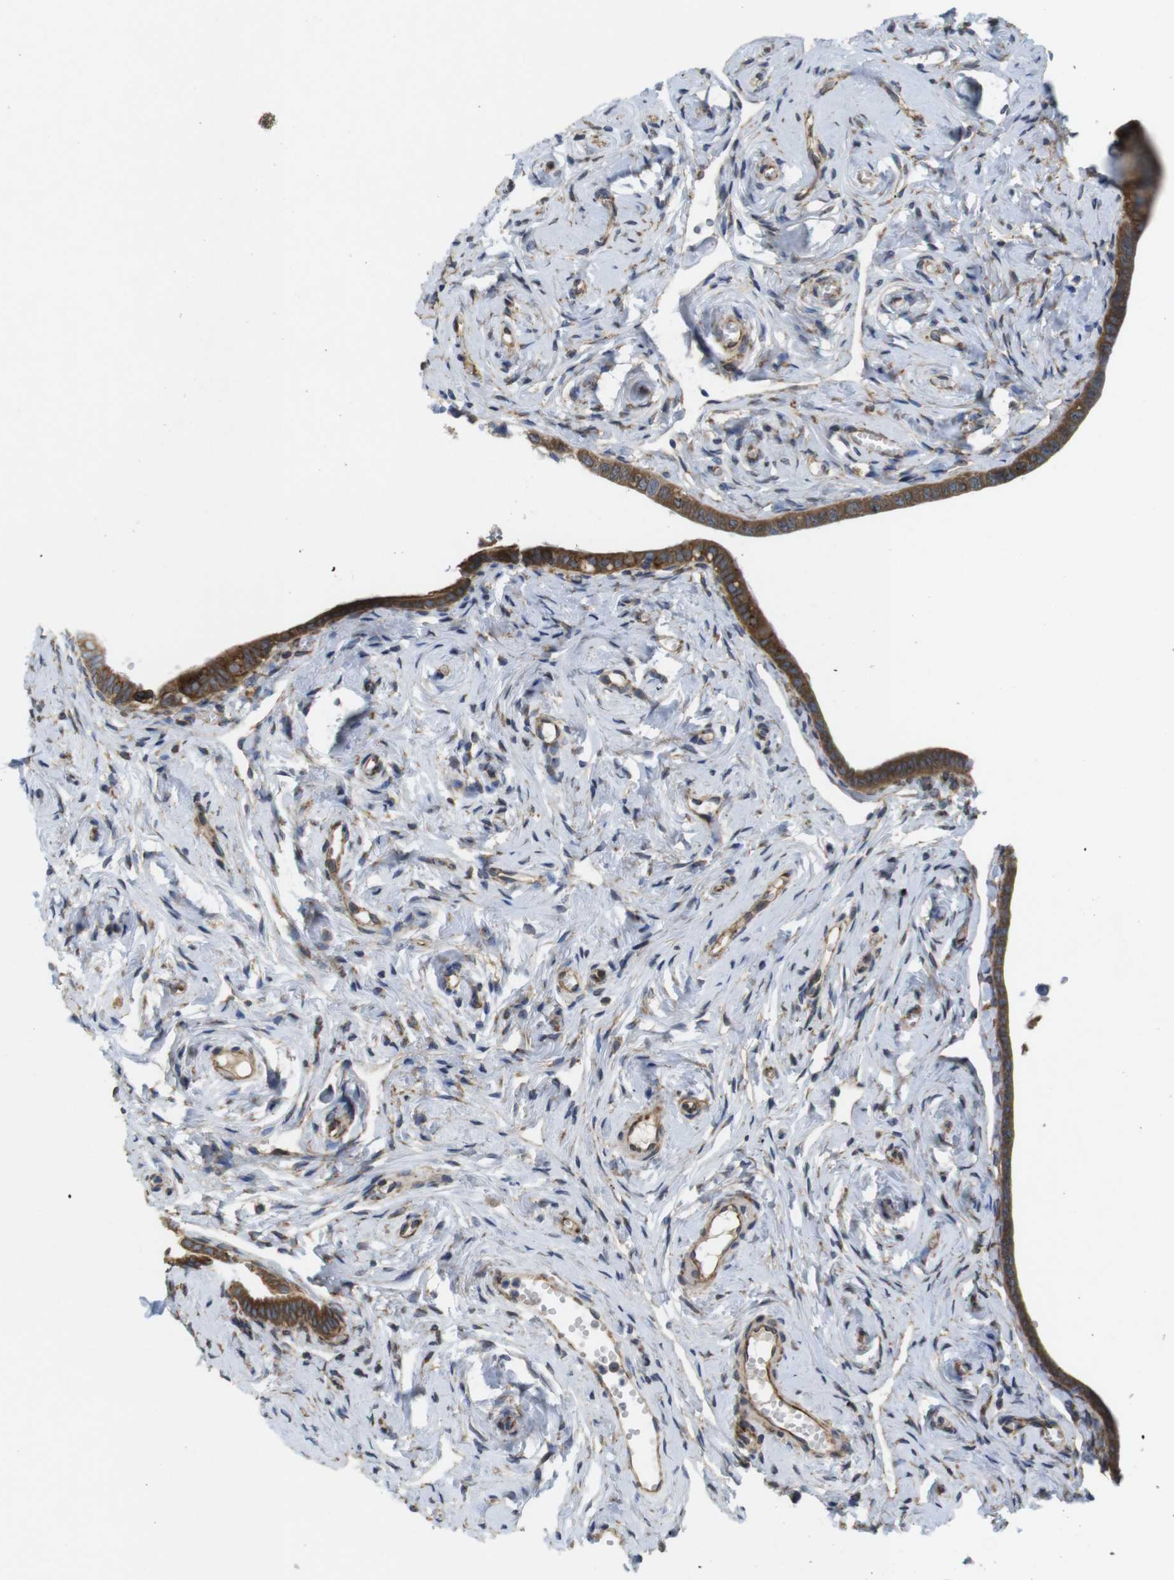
{"staining": {"intensity": "strong", "quantity": ">75%", "location": "cytoplasmic/membranous"}, "tissue": "fallopian tube", "cell_type": "Glandular cells", "image_type": "normal", "snomed": [{"axis": "morphology", "description": "Normal tissue, NOS"}, {"axis": "topography", "description": "Fallopian tube"}], "caption": "An immunohistochemistry (IHC) photomicrograph of normal tissue is shown. Protein staining in brown highlights strong cytoplasmic/membranous positivity in fallopian tube within glandular cells.", "gene": "PCNX2", "patient": {"sex": "female", "age": 71}}